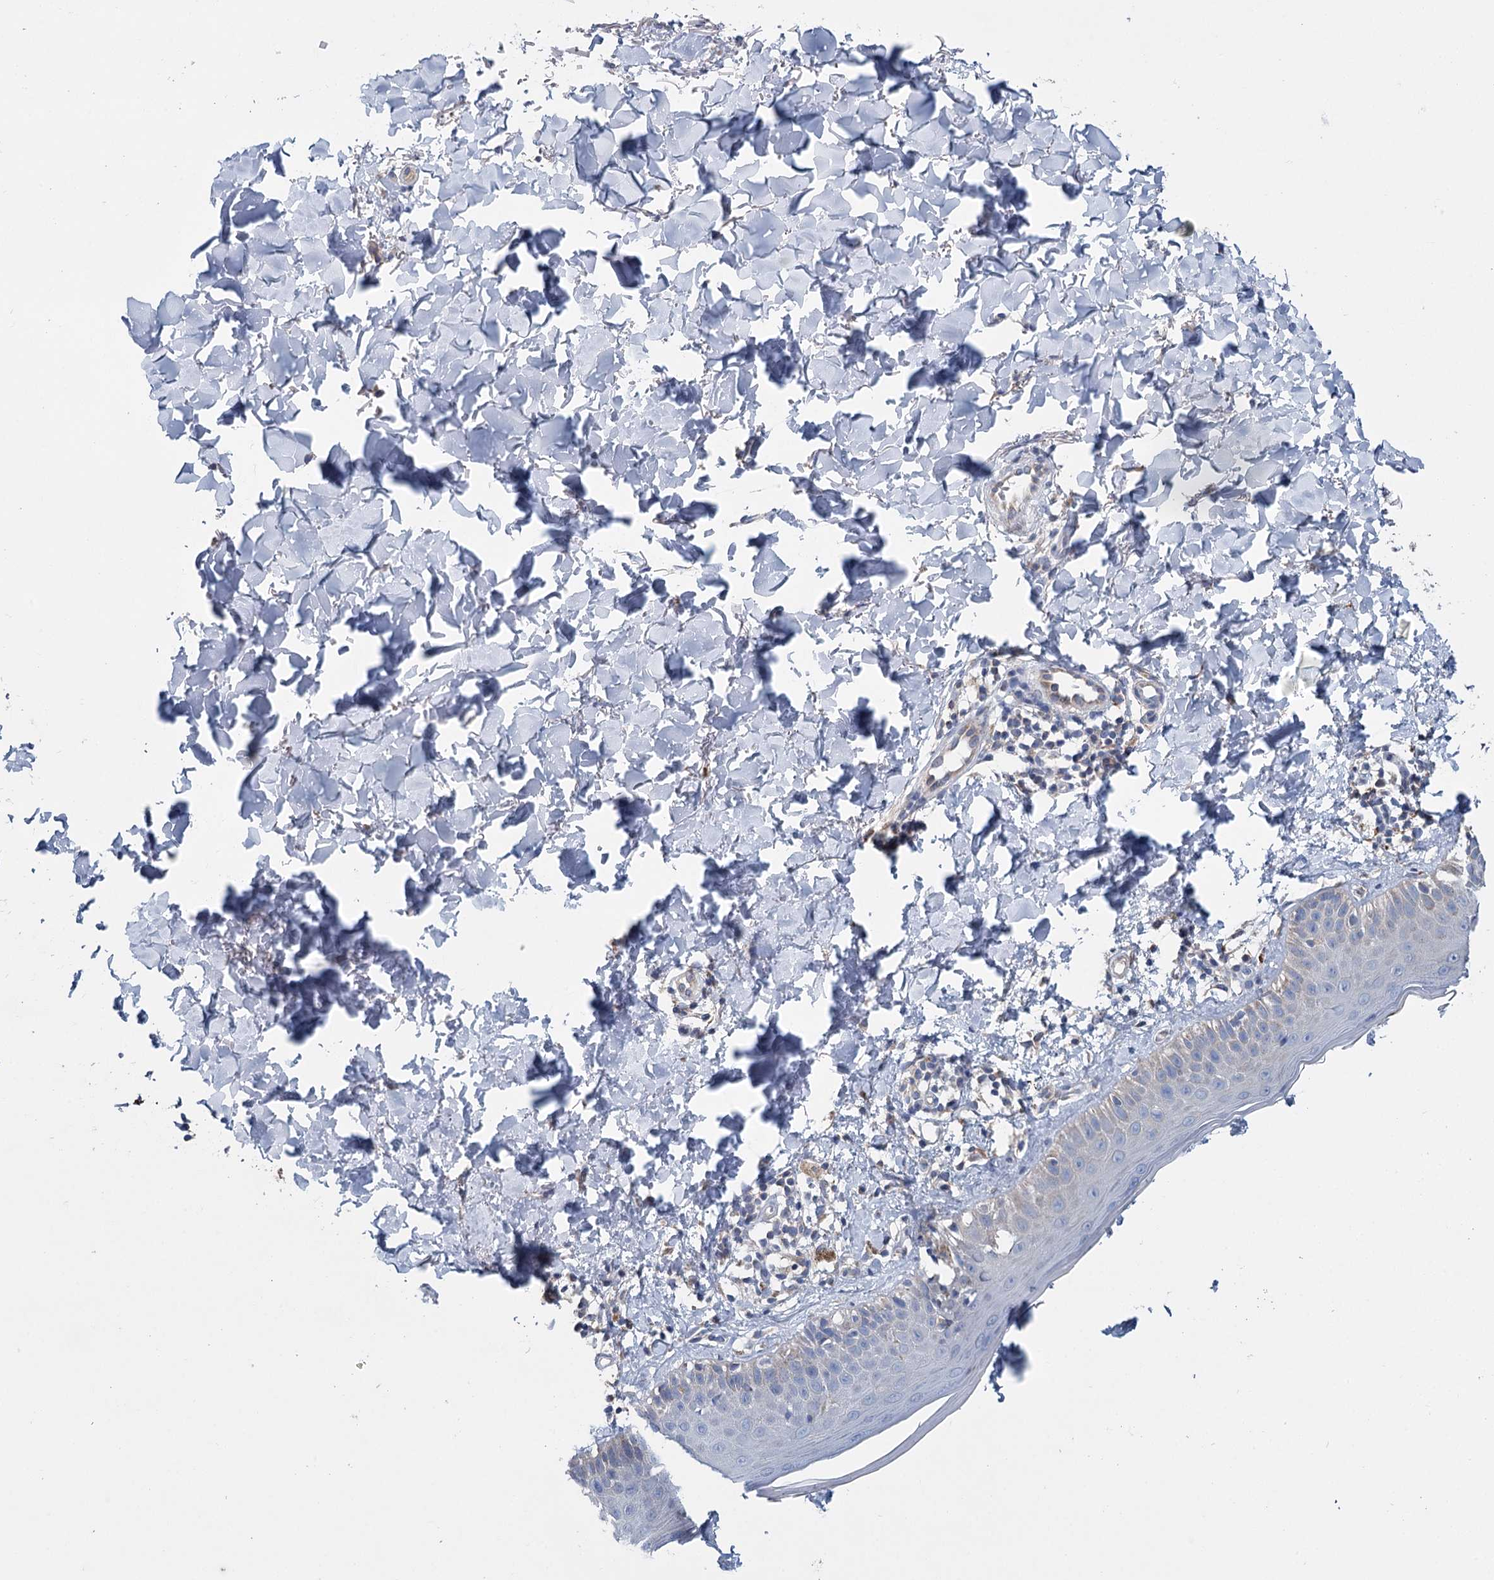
{"staining": {"intensity": "negative", "quantity": "none", "location": "none"}, "tissue": "skin", "cell_type": "Fibroblasts", "image_type": "normal", "snomed": [{"axis": "morphology", "description": "Normal tissue, NOS"}, {"axis": "topography", "description": "Skin"}], "caption": "Histopathology image shows no protein positivity in fibroblasts of normal skin. (Stains: DAB immunohistochemistry (IHC) with hematoxylin counter stain, Microscopy: brightfield microscopy at high magnification).", "gene": "ANKRD16", "patient": {"sex": "male", "age": 52}}